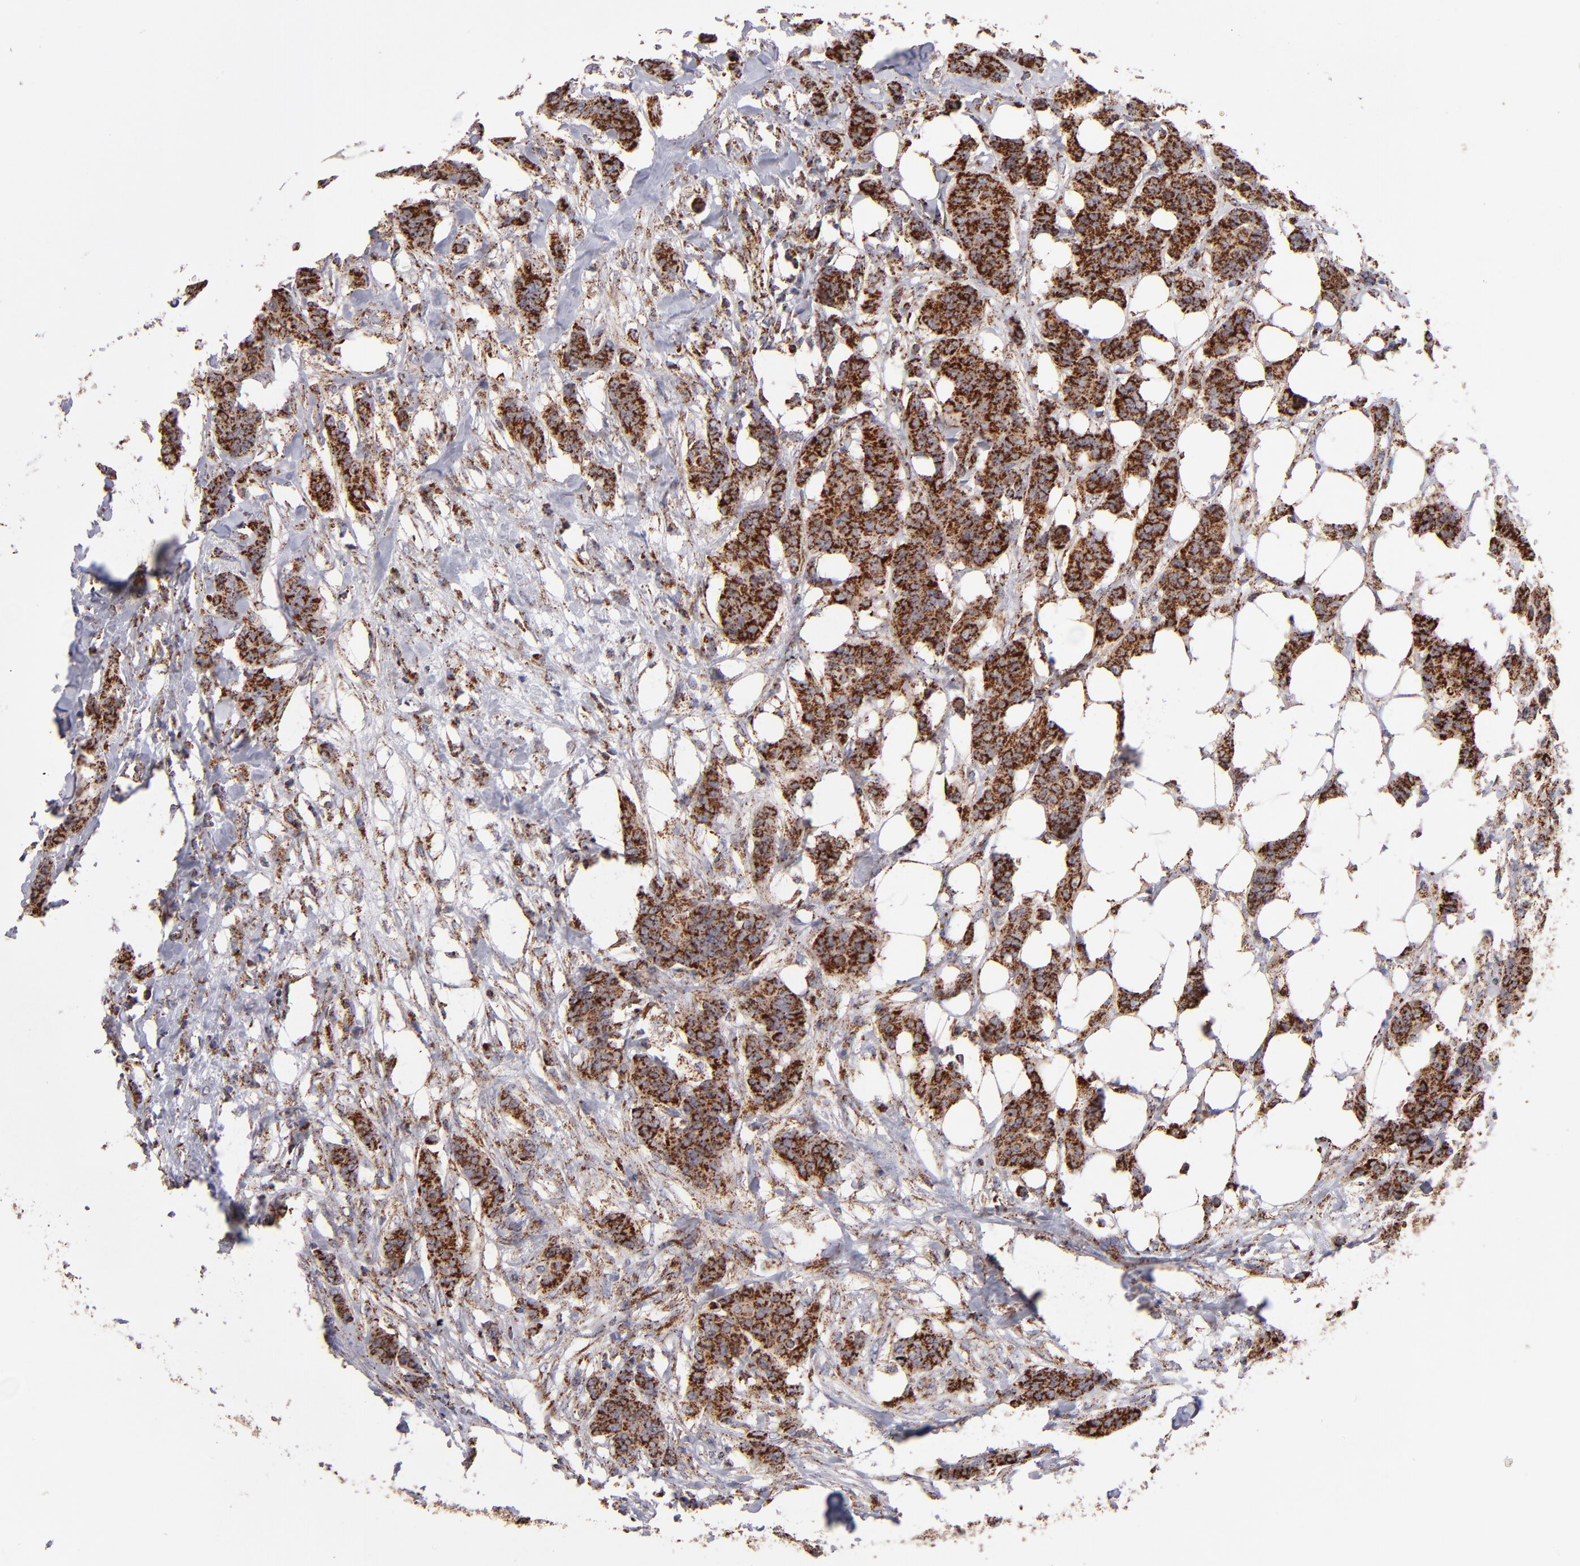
{"staining": {"intensity": "moderate", "quantity": ">75%", "location": "cytoplasmic/membranous"}, "tissue": "breast cancer", "cell_type": "Tumor cells", "image_type": "cancer", "snomed": [{"axis": "morphology", "description": "Duct carcinoma"}, {"axis": "topography", "description": "Breast"}], "caption": "Moderate cytoplasmic/membranous protein positivity is seen in about >75% of tumor cells in breast cancer.", "gene": "DLST", "patient": {"sex": "female", "age": 40}}